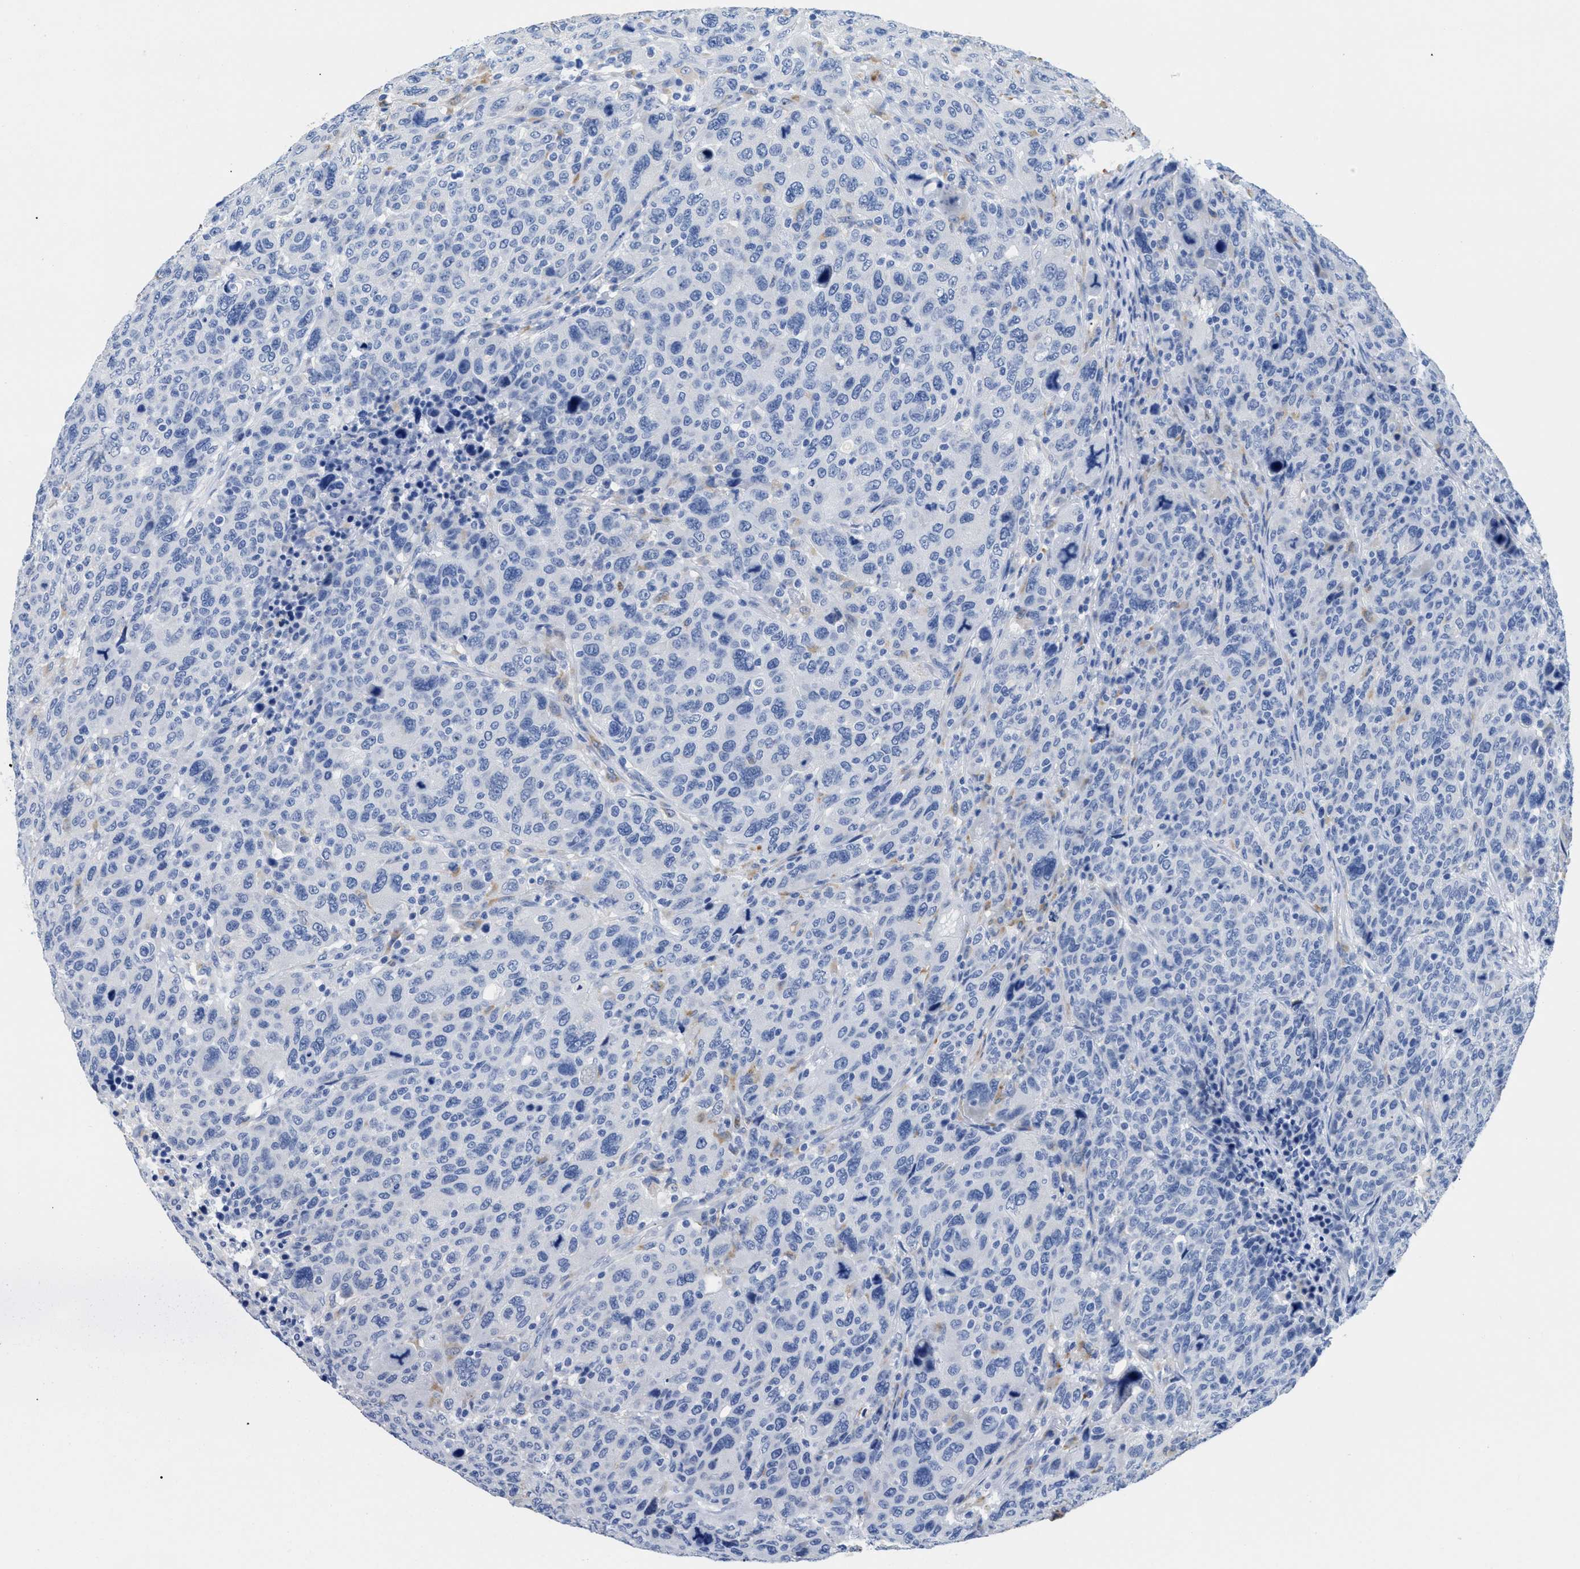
{"staining": {"intensity": "negative", "quantity": "none", "location": "none"}, "tissue": "breast cancer", "cell_type": "Tumor cells", "image_type": "cancer", "snomed": [{"axis": "morphology", "description": "Duct carcinoma"}, {"axis": "topography", "description": "Breast"}], "caption": "IHC image of human breast cancer stained for a protein (brown), which exhibits no positivity in tumor cells.", "gene": "APOBEC2", "patient": {"sex": "female", "age": 37}}